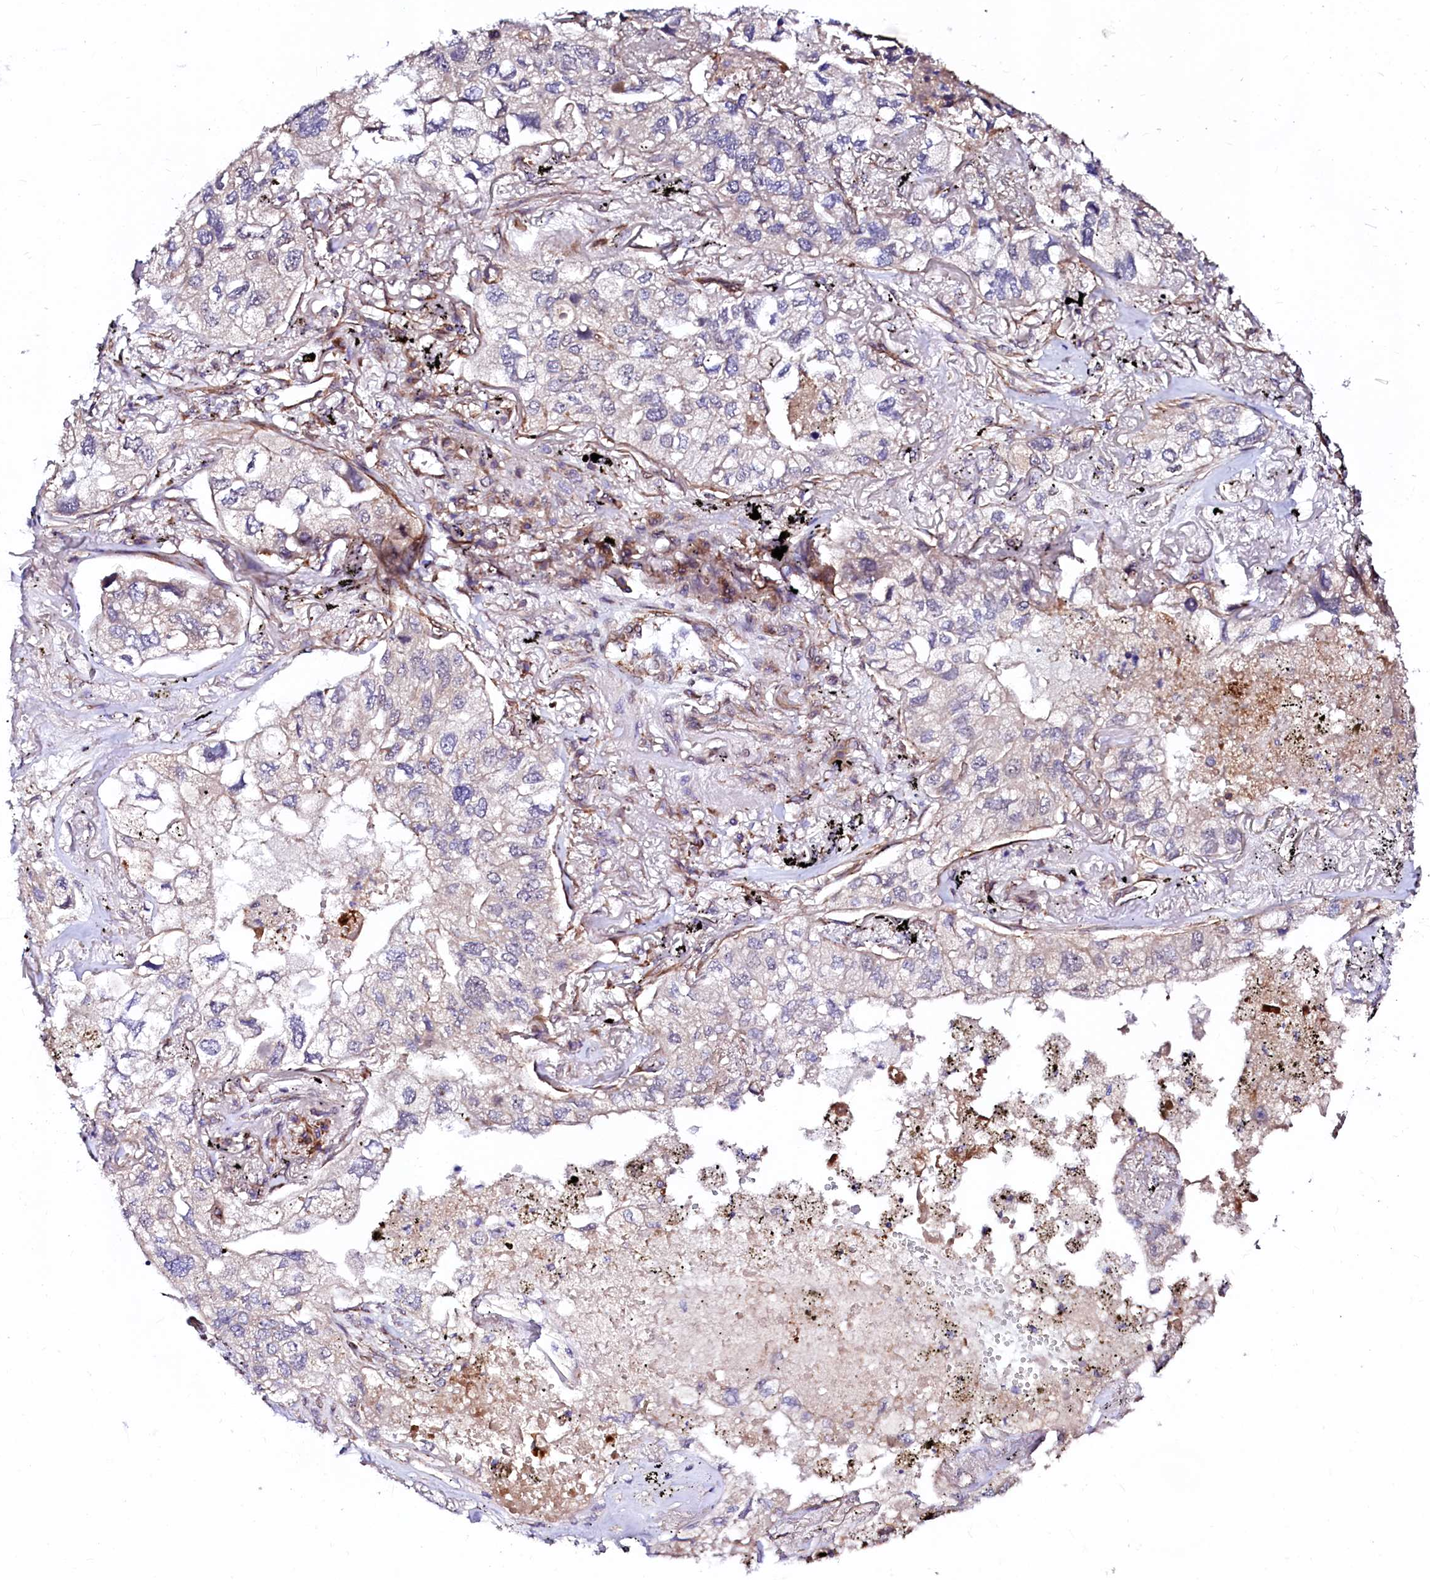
{"staining": {"intensity": "negative", "quantity": "none", "location": "none"}, "tissue": "lung cancer", "cell_type": "Tumor cells", "image_type": "cancer", "snomed": [{"axis": "morphology", "description": "Adenocarcinoma, NOS"}, {"axis": "topography", "description": "Lung"}], "caption": "Histopathology image shows no protein positivity in tumor cells of lung cancer (adenocarcinoma) tissue.", "gene": "GPR176", "patient": {"sex": "male", "age": 65}}